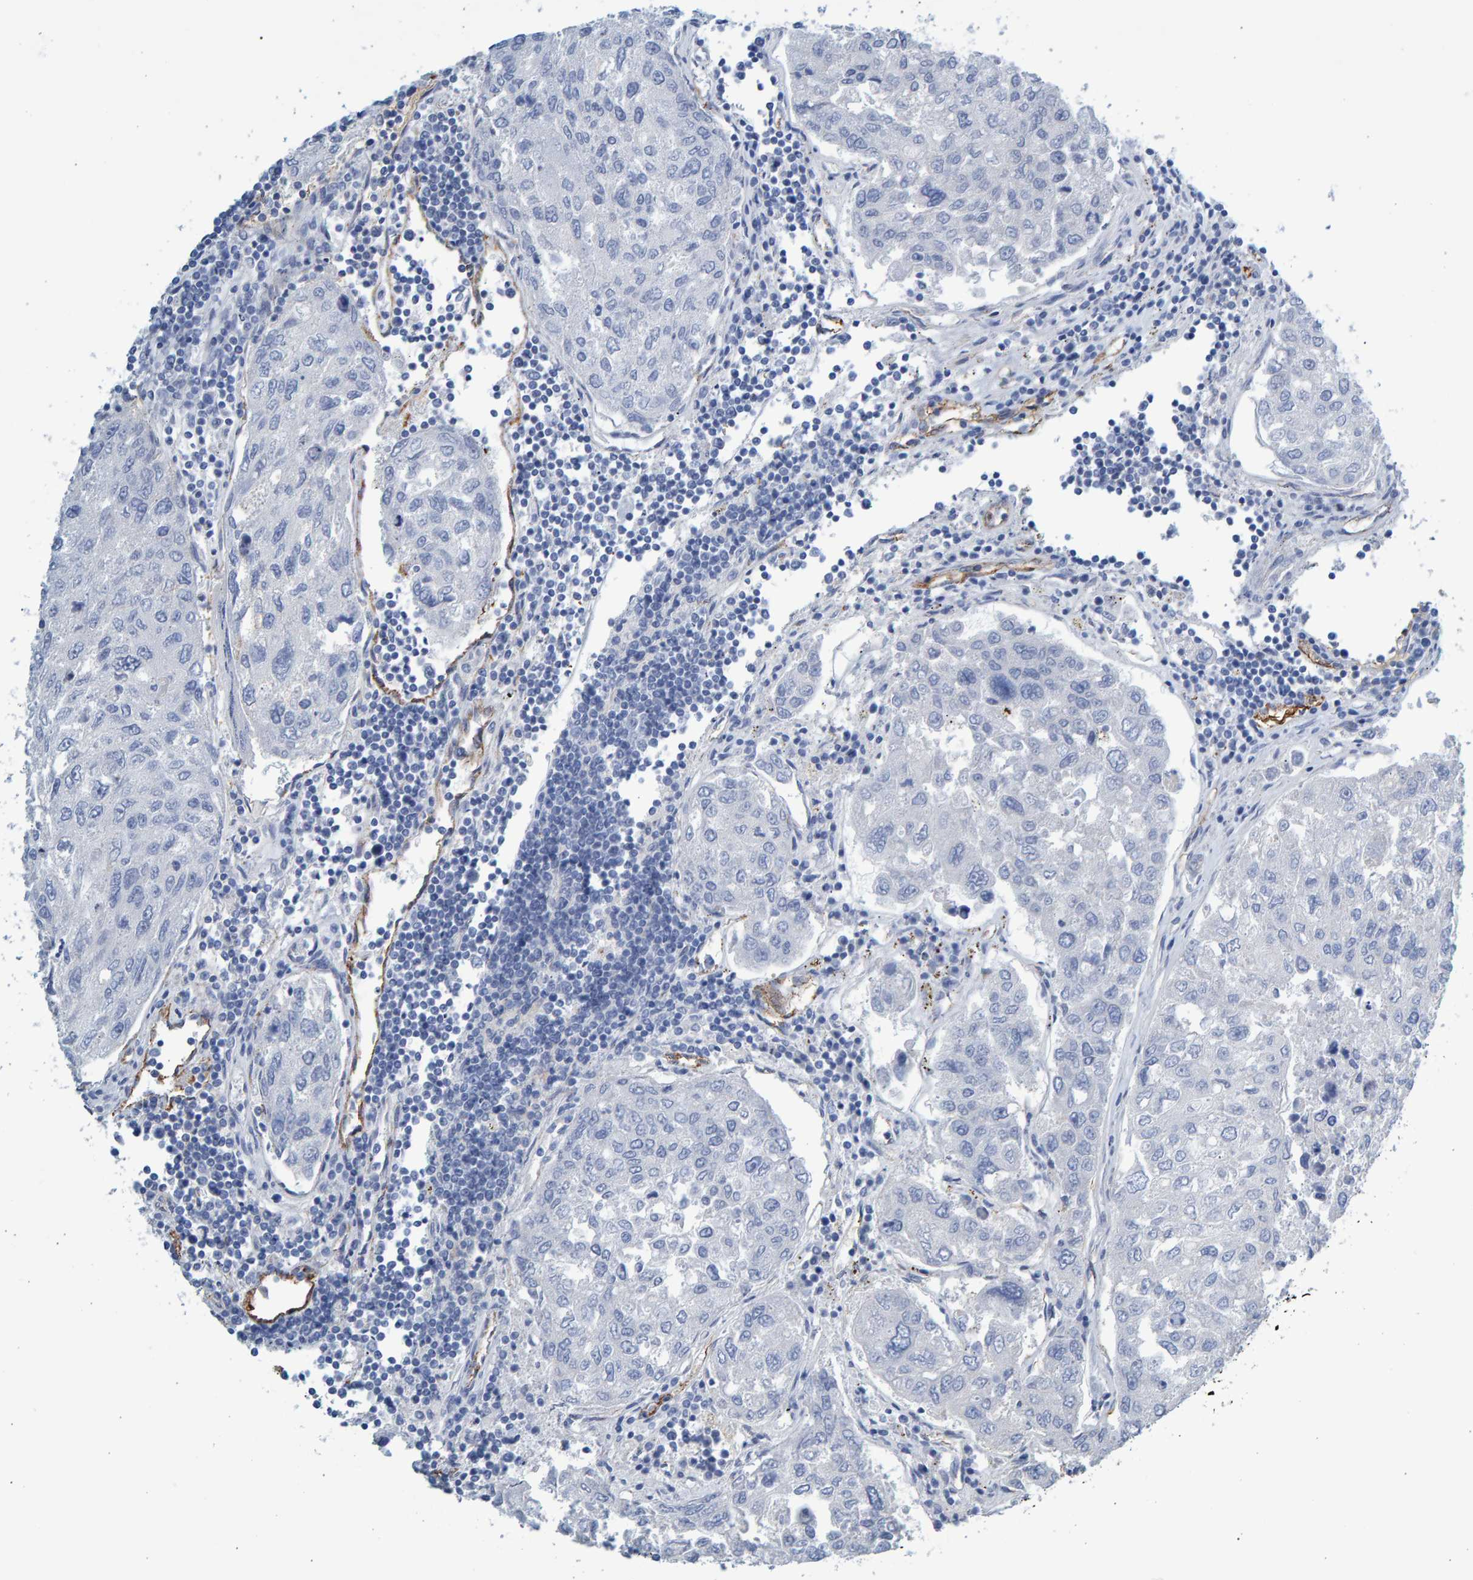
{"staining": {"intensity": "negative", "quantity": "none", "location": "none"}, "tissue": "urothelial cancer", "cell_type": "Tumor cells", "image_type": "cancer", "snomed": [{"axis": "morphology", "description": "Urothelial carcinoma, High grade"}, {"axis": "topography", "description": "Lymph node"}, {"axis": "topography", "description": "Urinary bladder"}], "caption": "Tumor cells are negative for protein expression in human high-grade urothelial carcinoma.", "gene": "SLC34A3", "patient": {"sex": "male", "age": 51}}